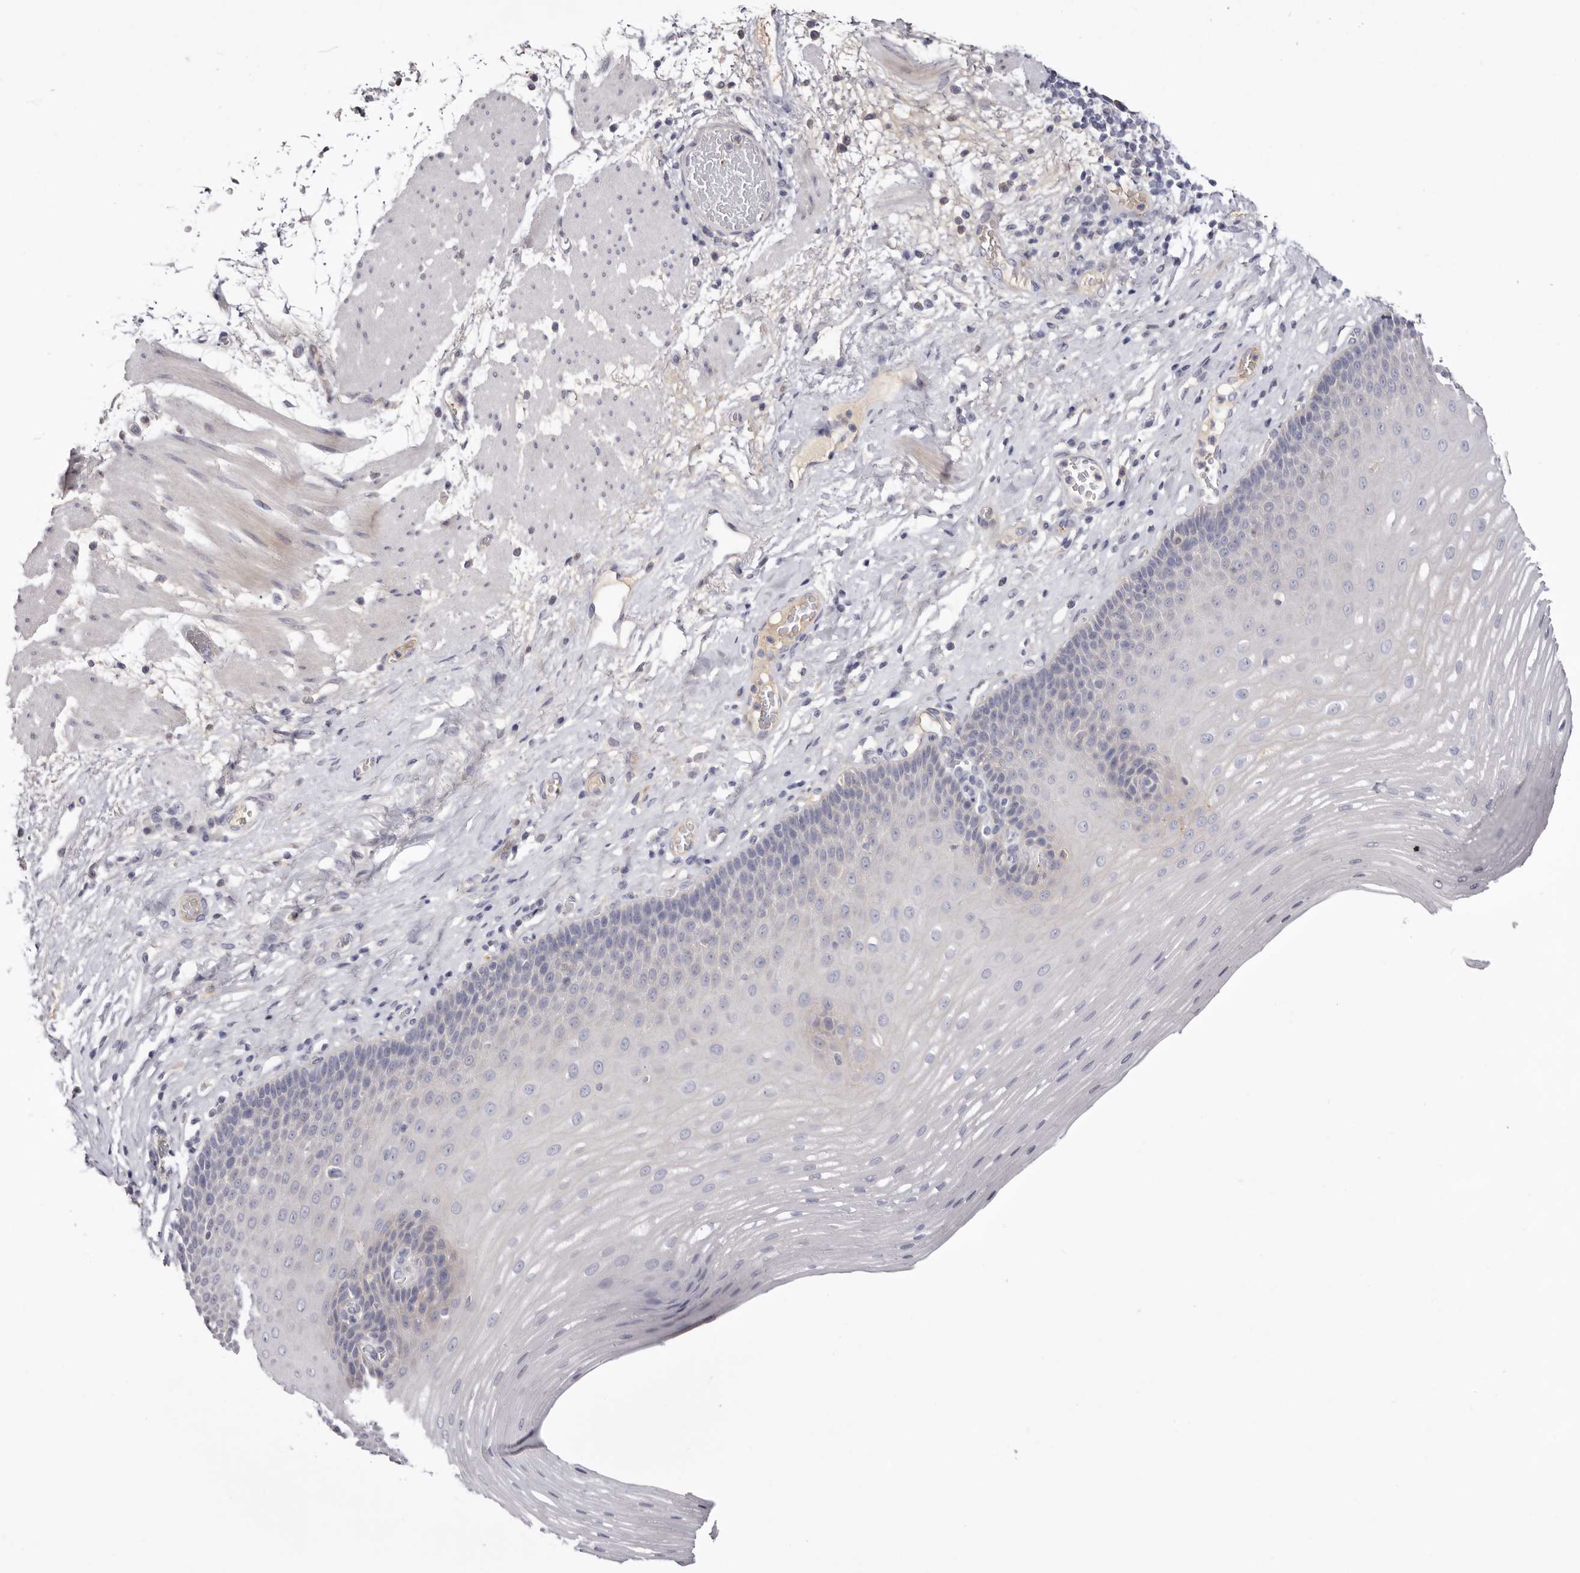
{"staining": {"intensity": "negative", "quantity": "none", "location": "none"}, "tissue": "esophagus", "cell_type": "Squamous epithelial cells", "image_type": "normal", "snomed": [{"axis": "morphology", "description": "Normal tissue, NOS"}, {"axis": "topography", "description": "Esophagus"}], "caption": "Immunohistochemistry (IHC) of unremarkable human esophagus shows no expression in squamous epithelial cells. (Brightfield microscopy of DAB immunohistochemistry (IHC) at high magnification).", "gene": "LMLN", "patient": {"sex": "male", "age": 62}}